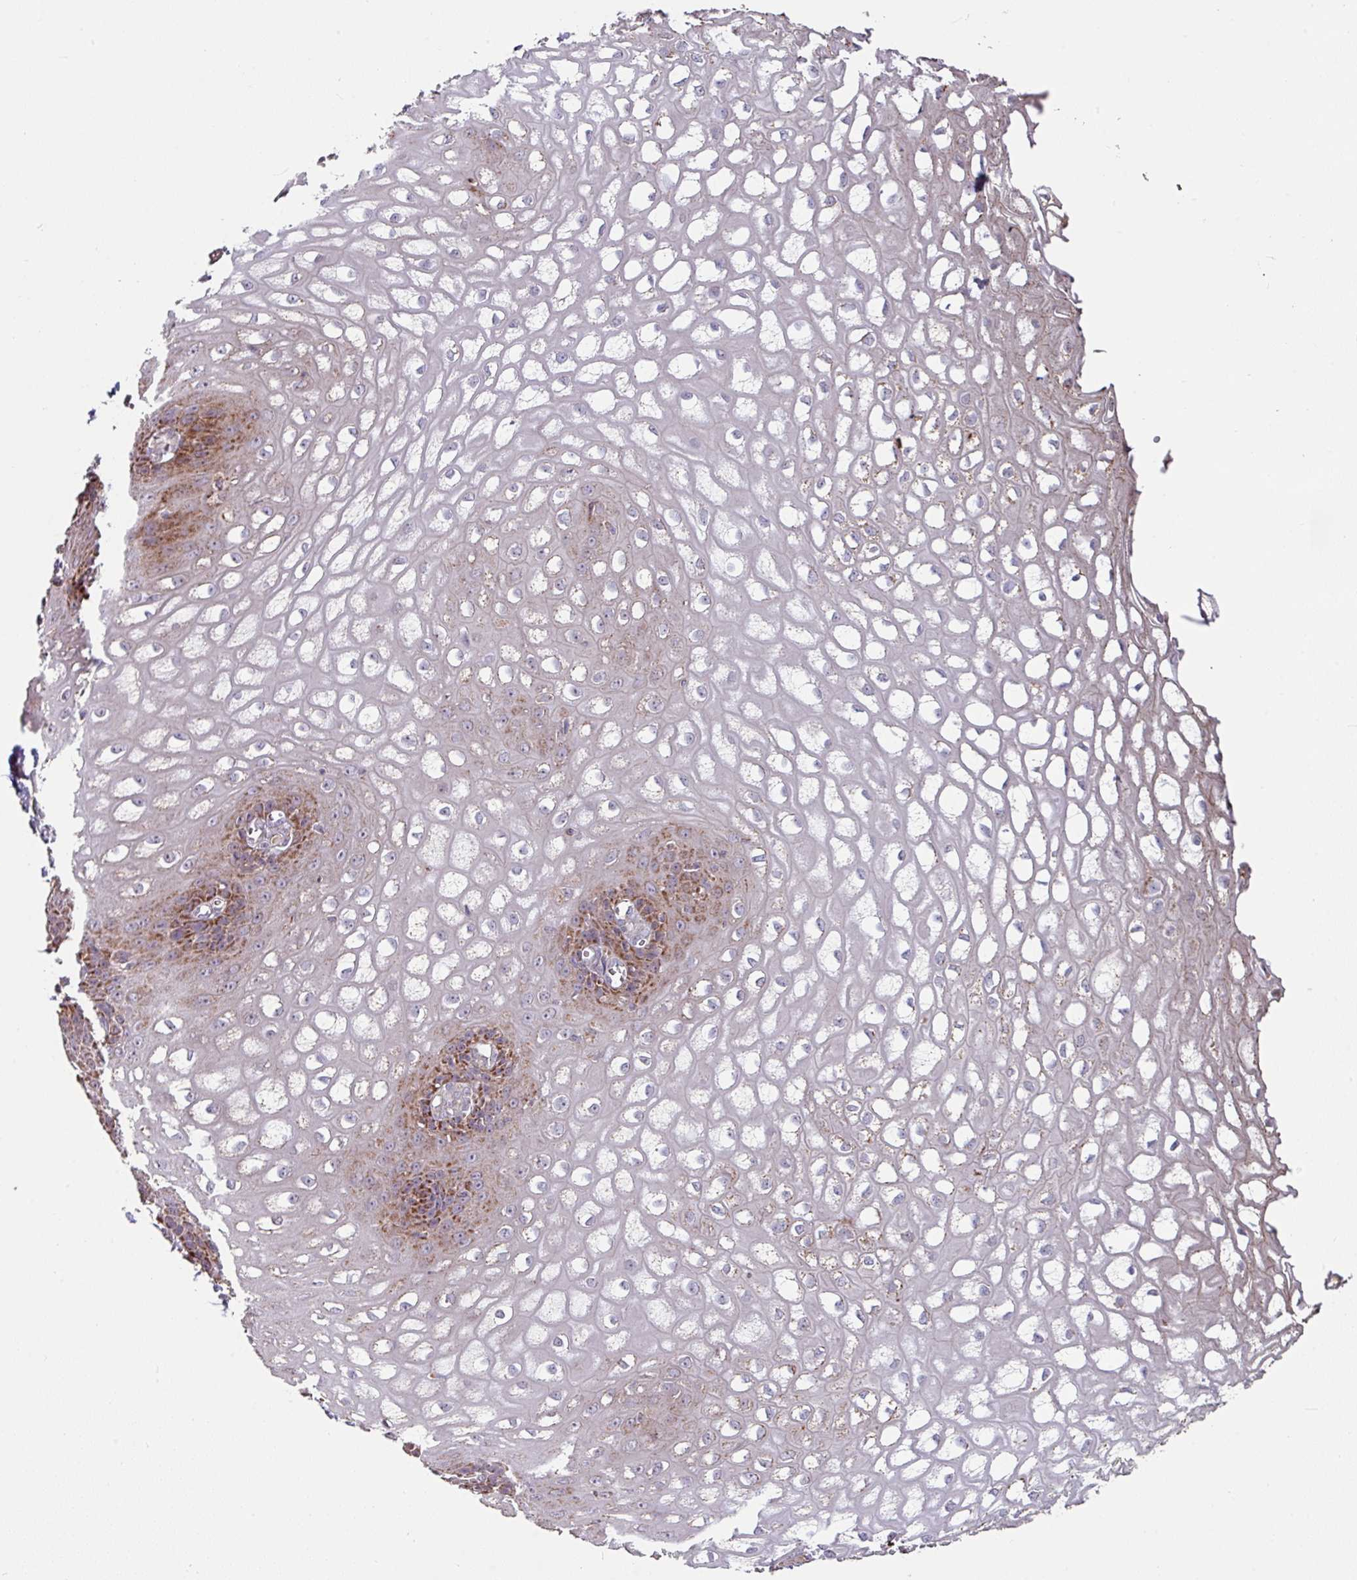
{"staining": {"intensity": "moderate", "quantity": "<25%", "location": "cytoplasmic/membranous"}, "tissue": "esophagus", "cell_type": "Squamous epithelial cells", "image_type": "normal", "snomed": [{"axis": "morphology", "description": "Normal tissue, NOS"}, {"axis": "topography", "description": "Esophagus"}], "caption": "Benign esophagus exhibits moderate cytoplasmic/membranous positivity in about <25% of squamous epithelial cells, visualized by immunohistochemistry.", "gene": "OR2D3", "patient": {"sex": "male", "age": 67}}